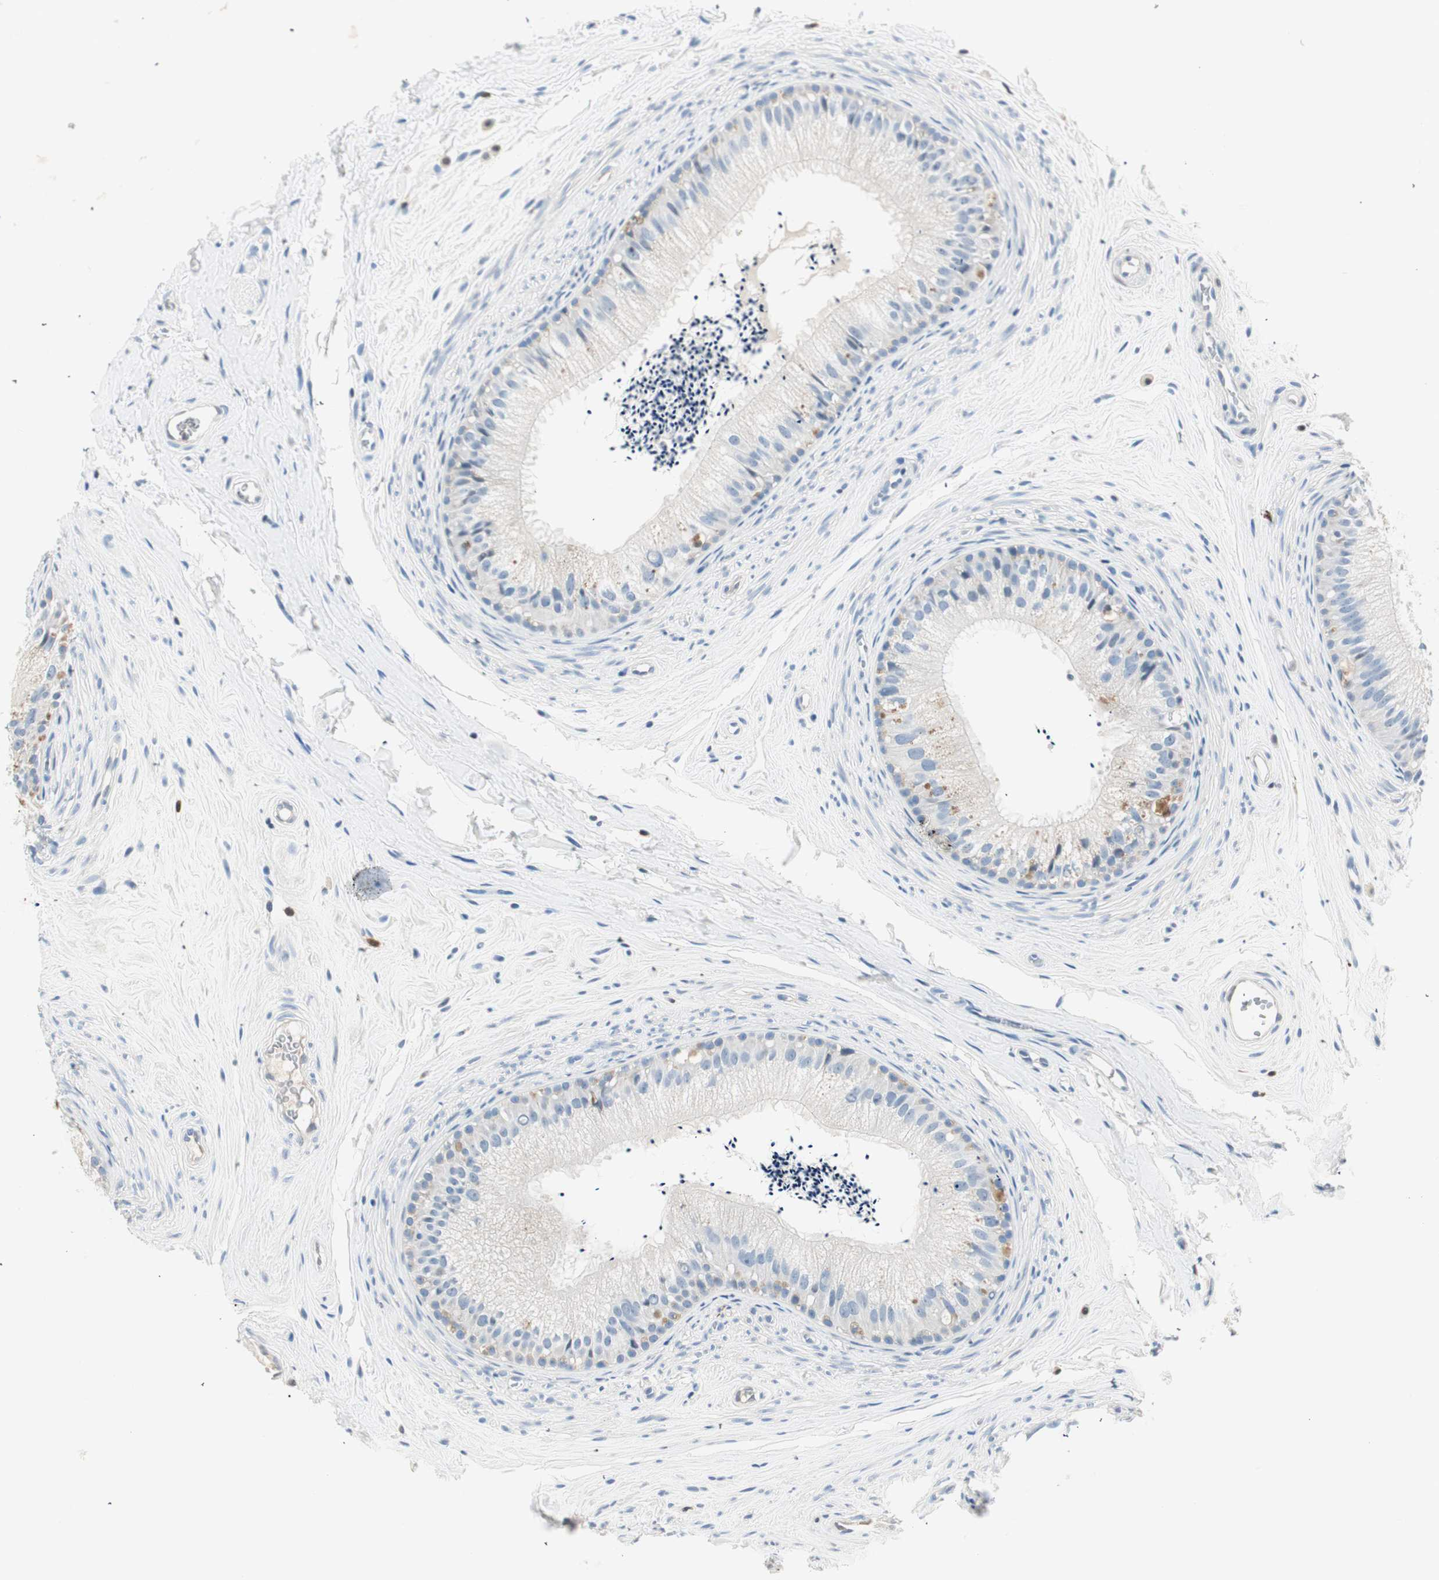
{"staining": {"intensity": "weak", "quantity": "<25%", "location": "cytoplasmic/membranous"}, "tissue": "epididymis", "cell_type": "Glandular cells", "image_type": "normal", "snomed": [{"axis": "morphology", "description": "Normal tissue, NOS"}, {"axis": "topography", "description": "Epididymis"}], "caption": "A photomicrograph of epididymis stained for a protein demonstrates no brown staining in glandular cells. The staining is performed using DAB (3,3'-diaminobenzidine) brown chromogen with nuclei counter-stained in using hematoxylin.", "gene": "COTL1", "patient": {"sex": "male", "age": 56}}